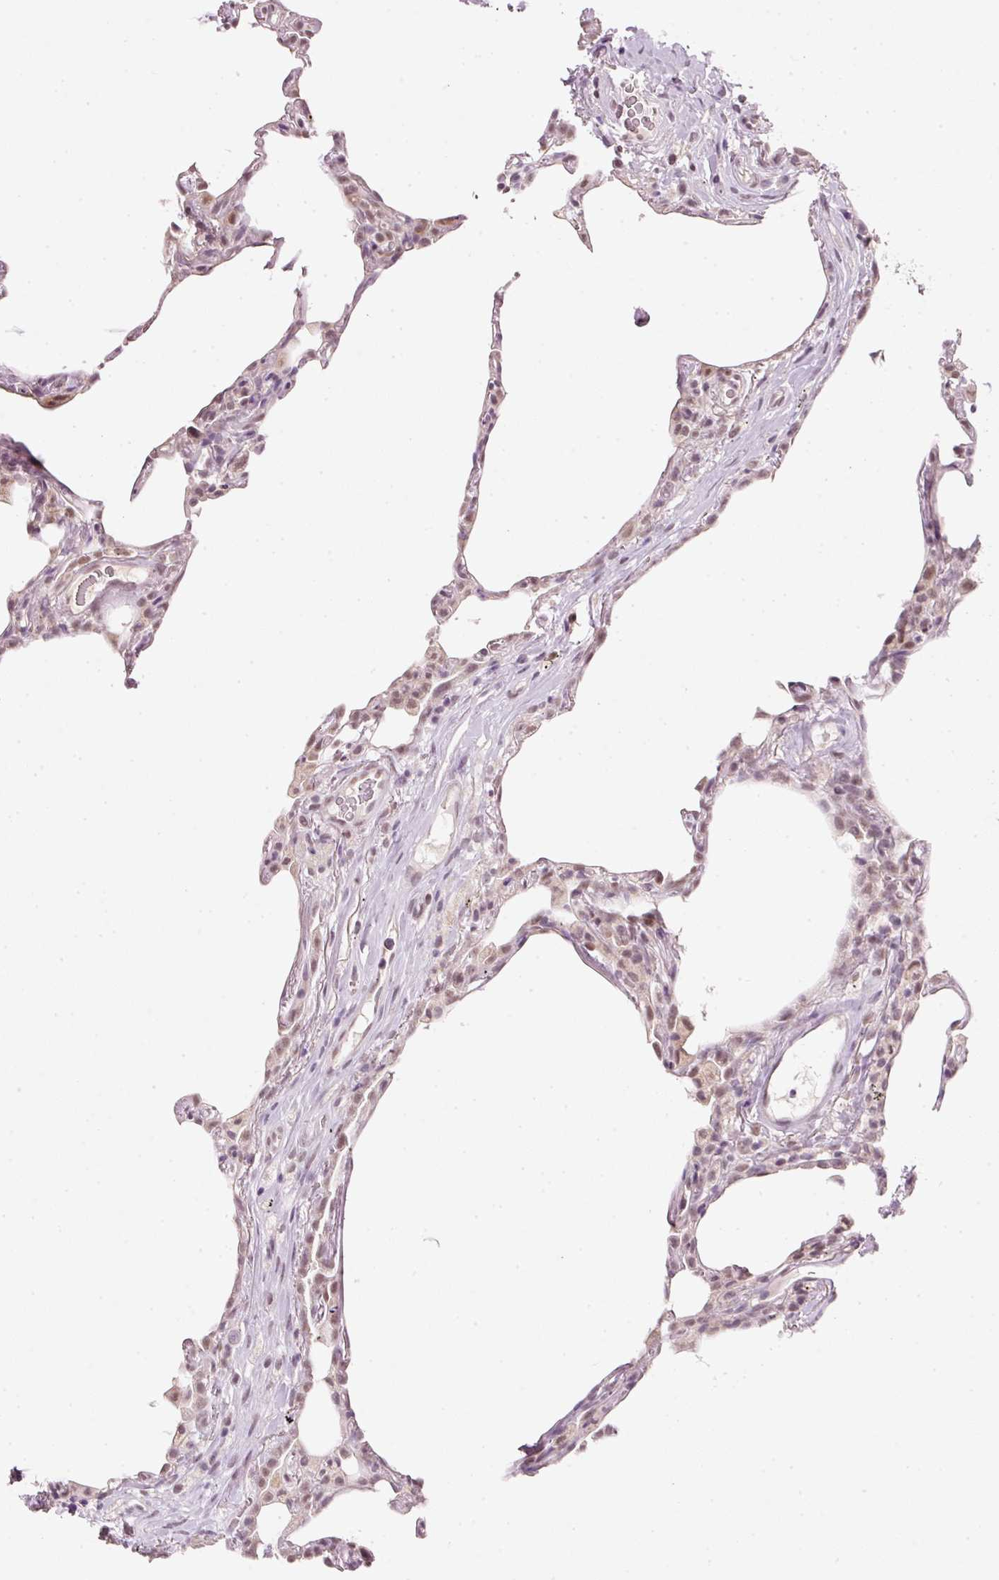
{"staining": {"intensity": "weak", "quantity": "25%-75%", "location": "nuclear"}, "tissue": "lung", "cell_type": "Alveolar cells", "image_type": "normal", "snomed": [{"axis": "morphology", "description": "Normal tissue, NOS"}, {"axis": "topography", "description": "Lung"}], "caption": "The histopathology image shows staining of benign lung, revealing weak nuclear protein staining (brown color) within alveolar cells.", "gene": "FSTL3", "patient": {"sex": "female", "age": 57}}